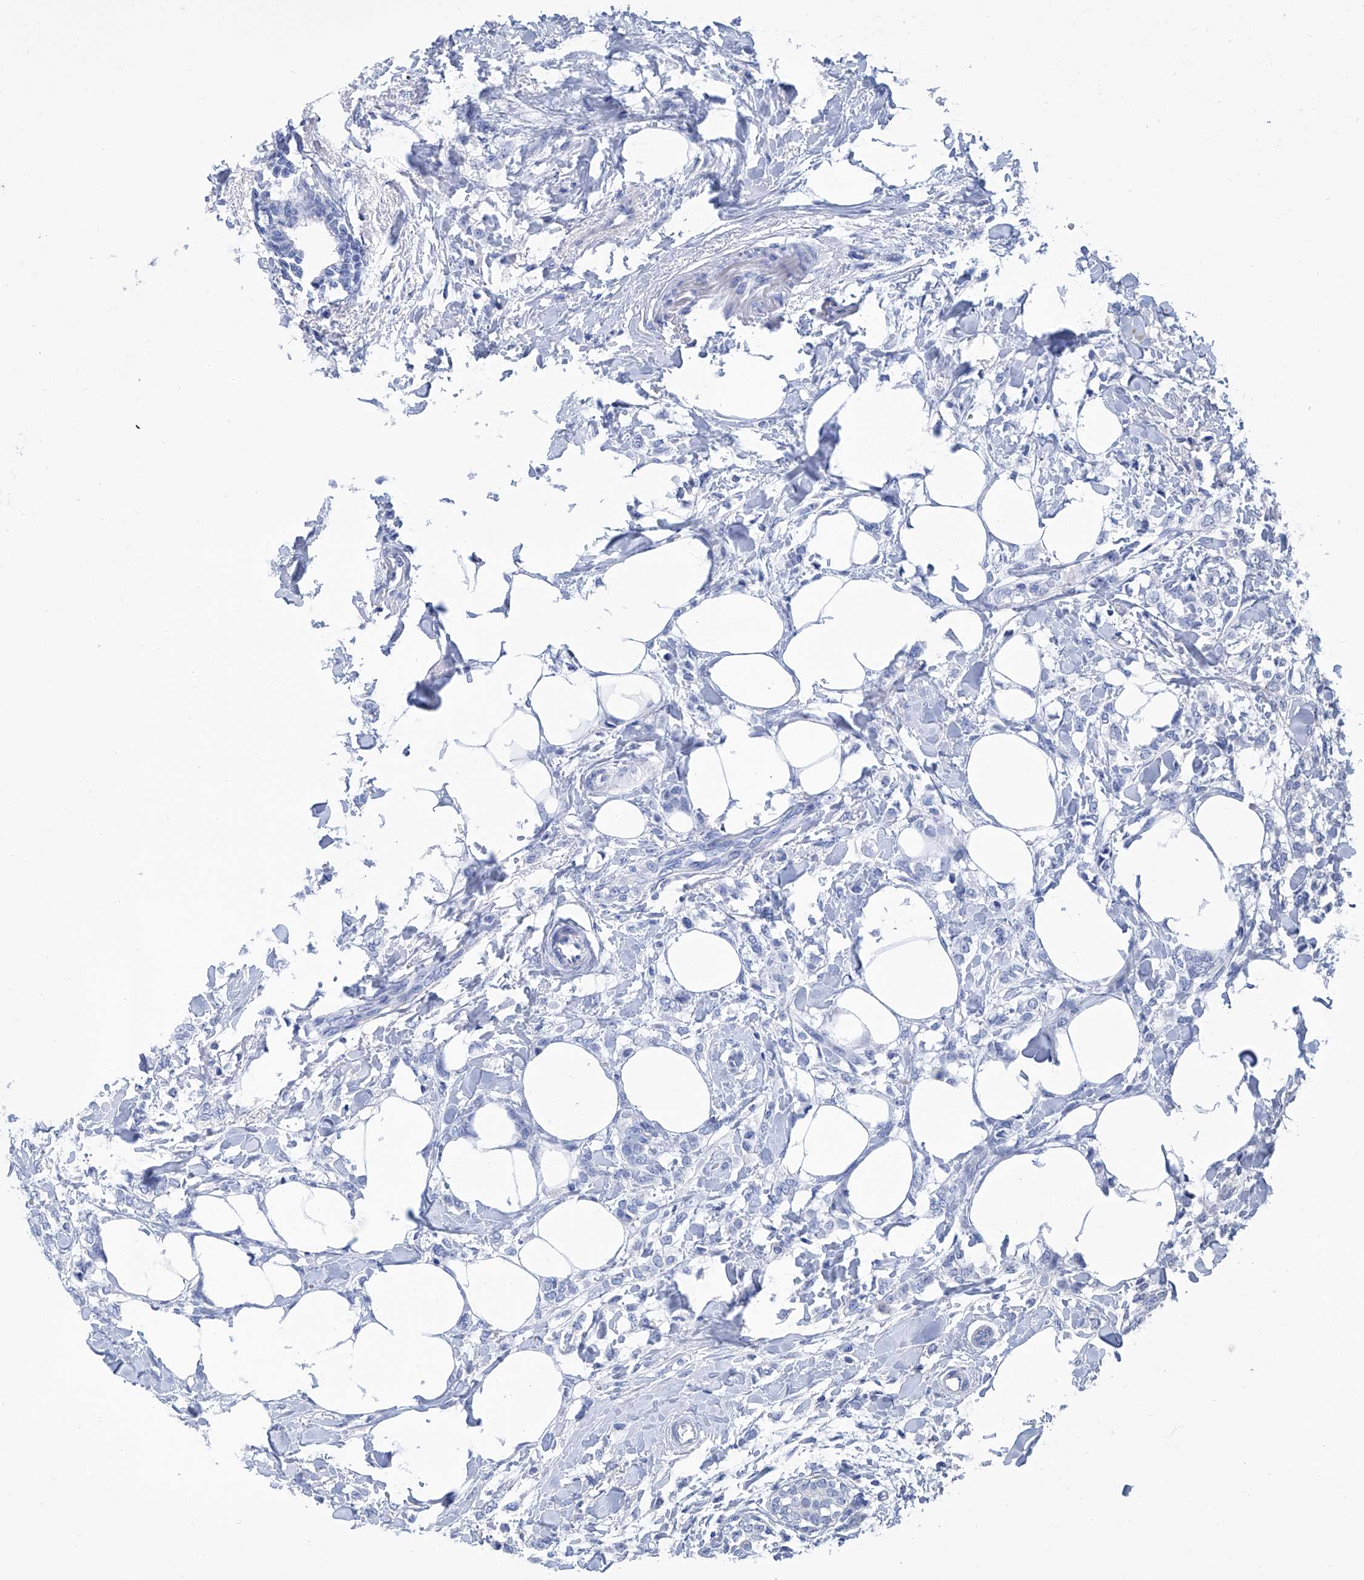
{"staining": {"intensity": "negative", "quantity": "none", "location": "none"}, "tissue": "breast cancer", "cell_type": "Tumor cells", "image_type": "cancer", "snomed": [{"axis": "morphology", "description": "Lobular carcinoma, in situ"}, {"axis": "morphology", "description": "Lobular carcinoma"}, {"axis": "topography", "description": "Breast"}], "caption": "Tumor cells show no significant staining in breast lobular carcinoma in situ.", "gene": "GPT", "patient": {"sex": "female", "age": 41}}